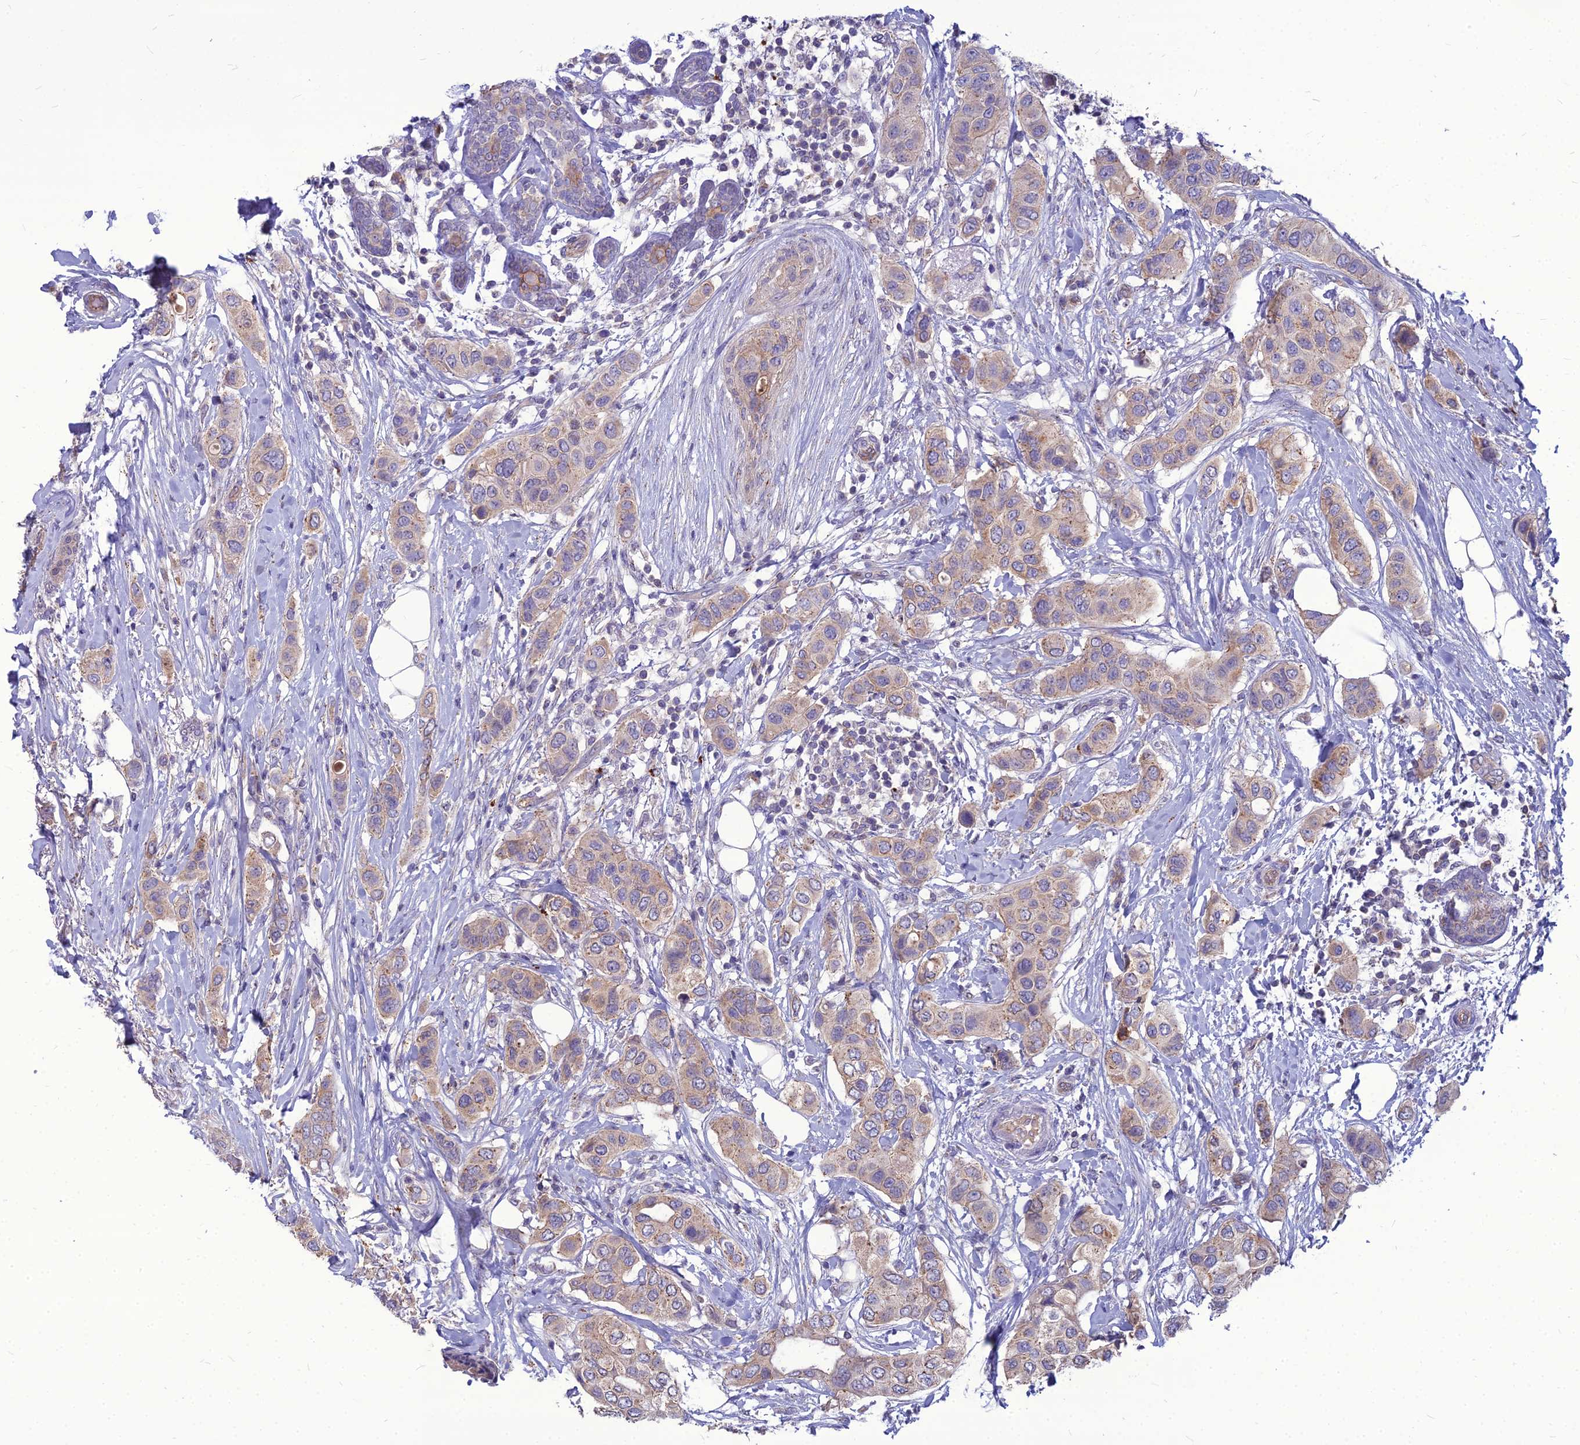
{"staining": {"intensity": "weak", "quantity": "25%-75%", "location": "cytoplasmic/membranous"}, "tissue": "breast cancer", "cell_type": "Tumor cells", "image_type": "cancer", "snomed": [{"axis": "morphology", "description": "Lobular carcinoma"}, {"axis": "topography", "description": "Breast"}], "caption": "The photomicrograph reveals a brown stain indicating the presence of a protein in the cytoplasmic/membranous of tumor cells in breast cancer.", "gene": "PCED1B", "patient": {"sex": "female", "age": 51}}